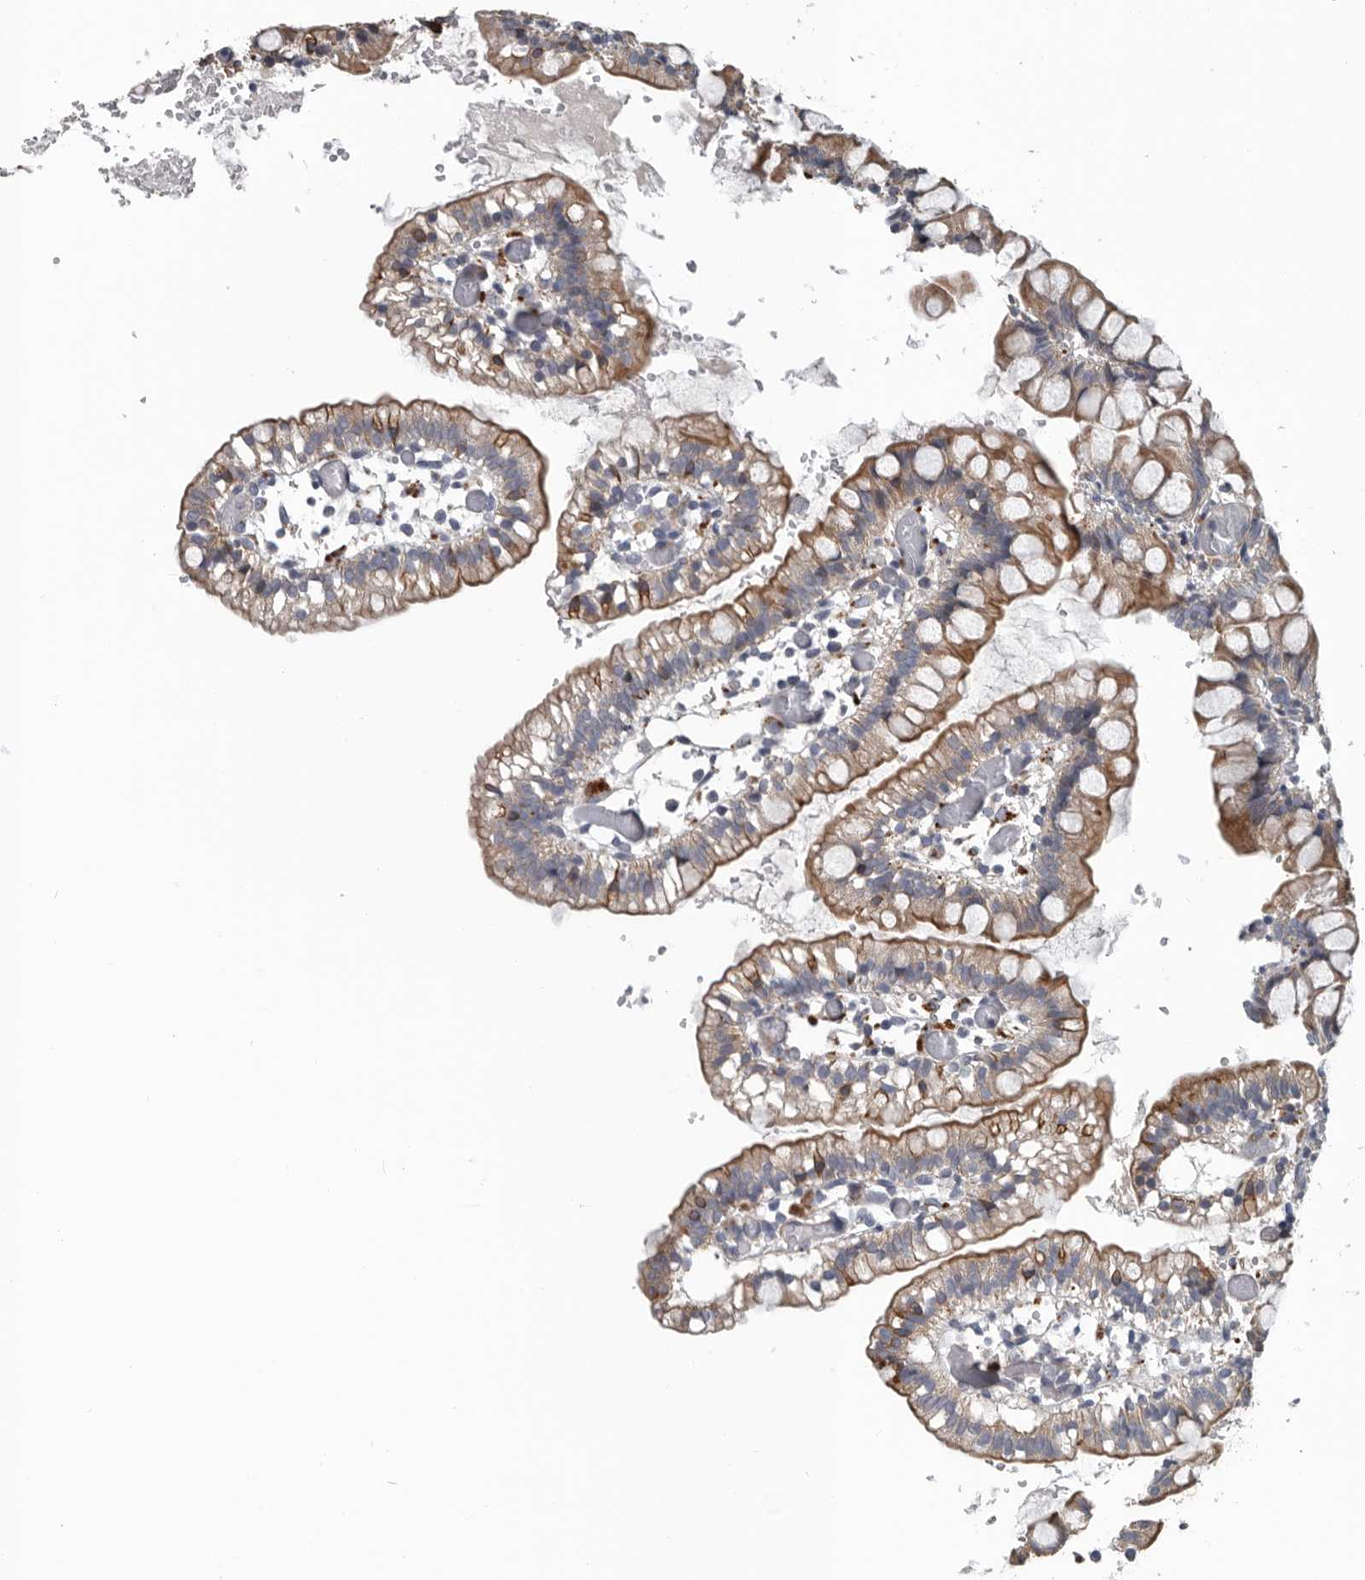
{"staining": {"intensity": "strong", "quantity": ">75%", "location": "cytoplasmic/membranous"}, "tissue": "small intestine", "cell_type": "Glandular cells", "image_type": "normal", "snomed": [{"axis": "morphology", "description": "Normal tissue, NOS"}, {"axis": "morphology", "description": "Developmental malformation"}, {"axis": "topography", "description": "Small intestine"}], "caption": "The photomicrograph reveals immunohistochemical staining of unremarkable small intestine. There is strong cytoplasmic/membranous expression is identified in approximately >75% of glandular cells. (DAB IHC, brown staining for protein, blue staining for nuclei).", "gene": "DPY19L4", "patient": {"sex": "male"}}